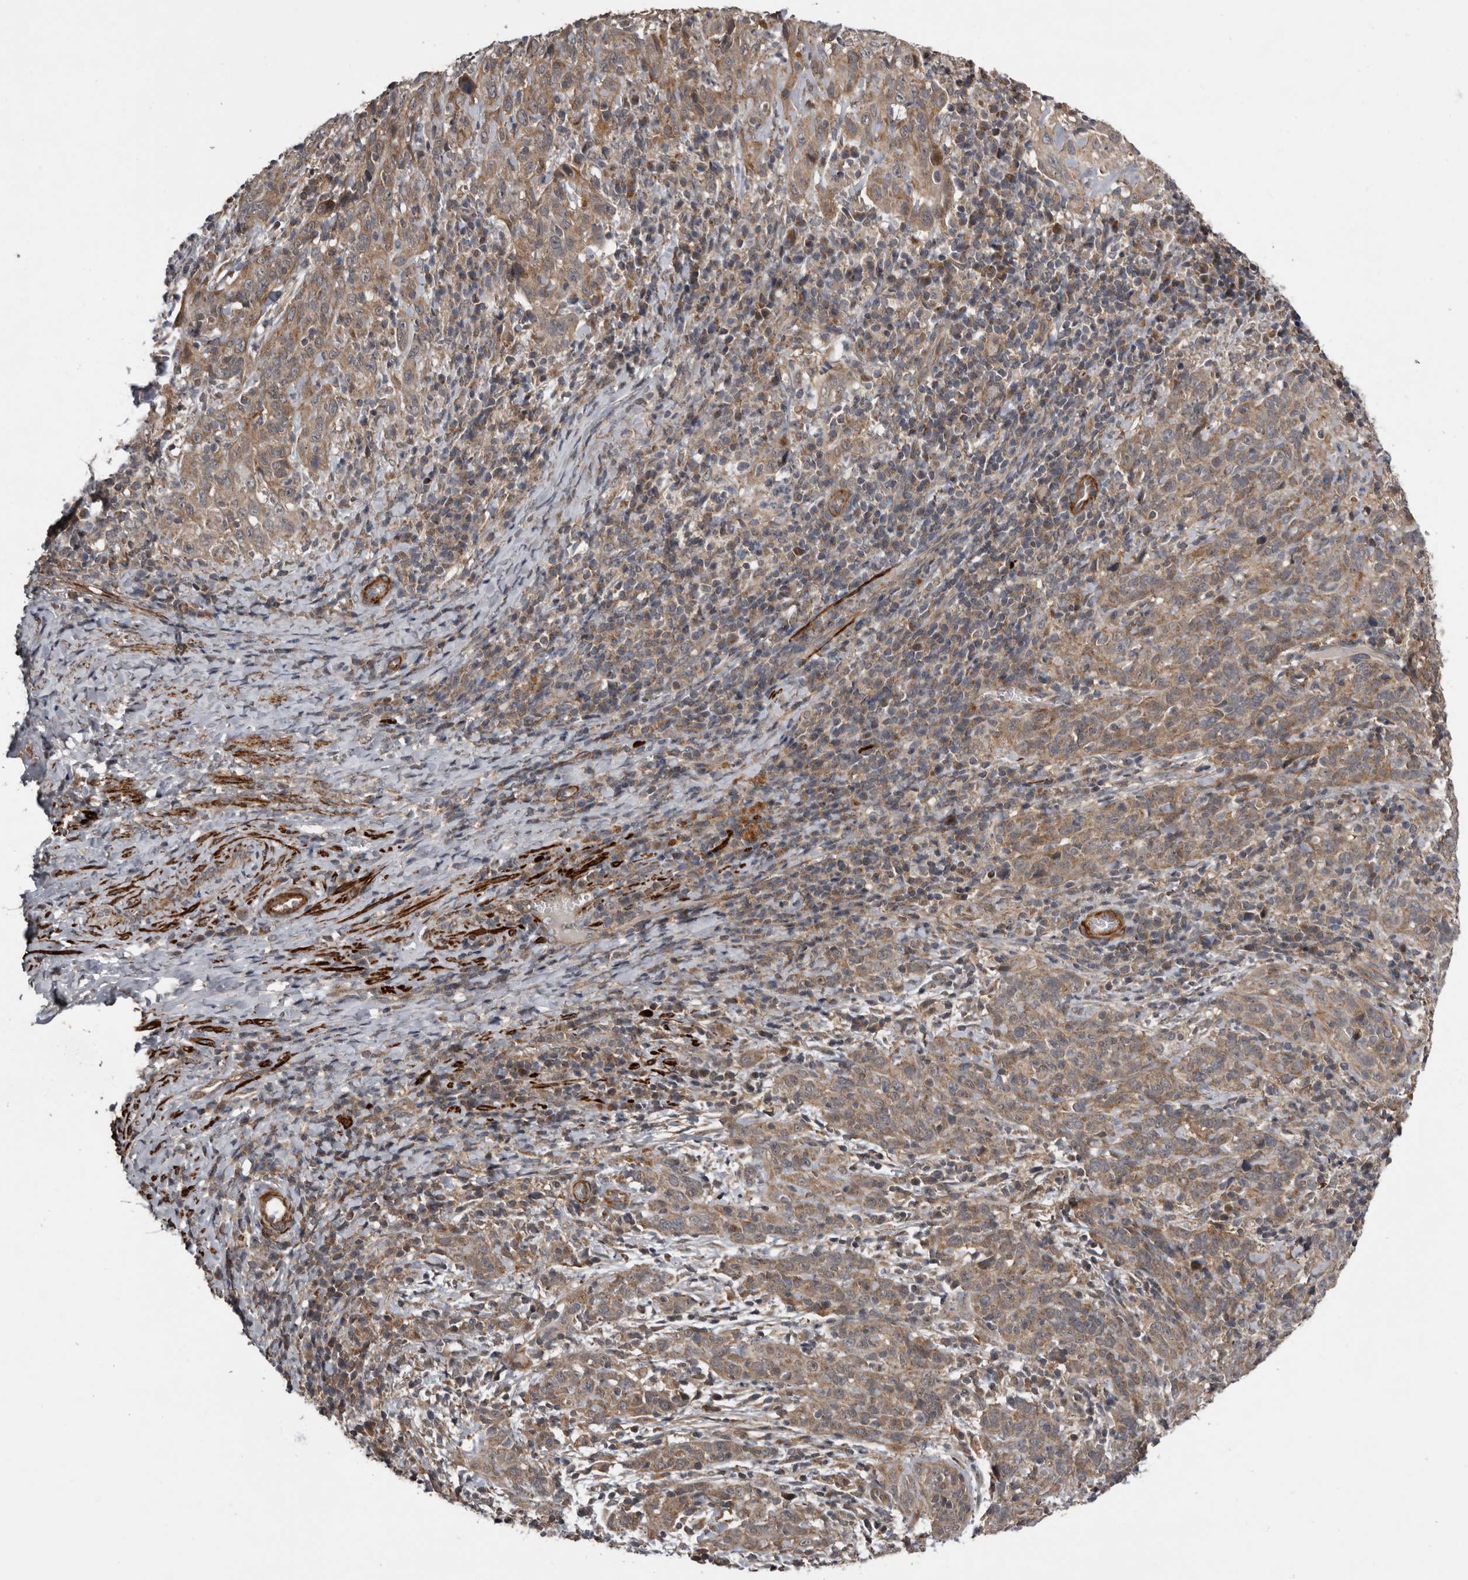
{"staining": {"intensity": "moderate", "quantity": ">75%", "location": "cytoplasmic/membranous"}, "tissue": "cervical cancer", "cell_type": "Tumor cells", "image_type": "cancer", "snomed": [{"axis": "morphology", "description": "Squamous cell carcinoma, NOS"}, {"axis": "topography", "description": "Cervix"}], "caption": "An image of human cervical squamous cell carcinoma stained for a protein displays moderate cytoplasmic/membranous brown staining in tumor cells.", "gene": "FGFR4", "patient": {"sex": "female", "age": 46}}